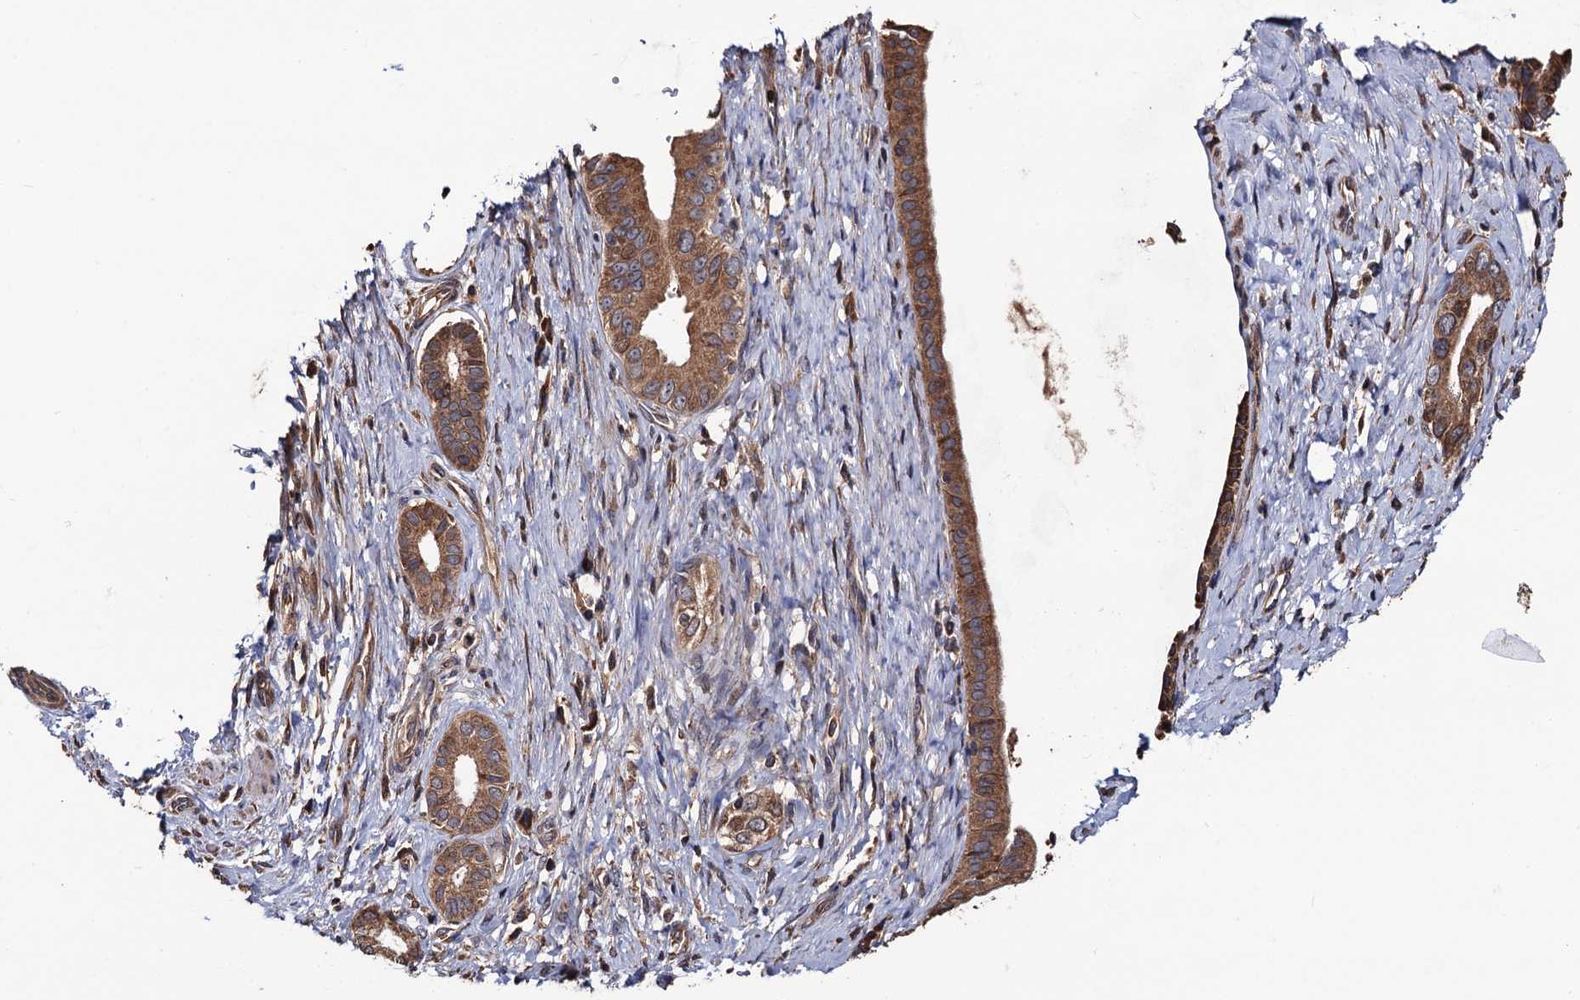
{"staining": {"intensity": "moderate", "quantity": ">75%", "location": "cytoplasmic/membranous"}, "tissue": "pancreatic cancer", "cell_type": "Tumor cells", "image_type": "cancer", "snomed": [{"axis": "morphology", "description": "Adenocarcinoma, NOS"}, {"axis": "topography", "description": "Pancreas"}], "caption": "Brown immunohistochemical staining in adenocarcinoma (pancreatic) displays moderate cytoplasmic/membranous staining in about >75% of tumor cells. (DAB IHC with brightfield microscopy, high magnification).", "gene": "RGS11", "patient": {"sex": "female", "age": 55}}